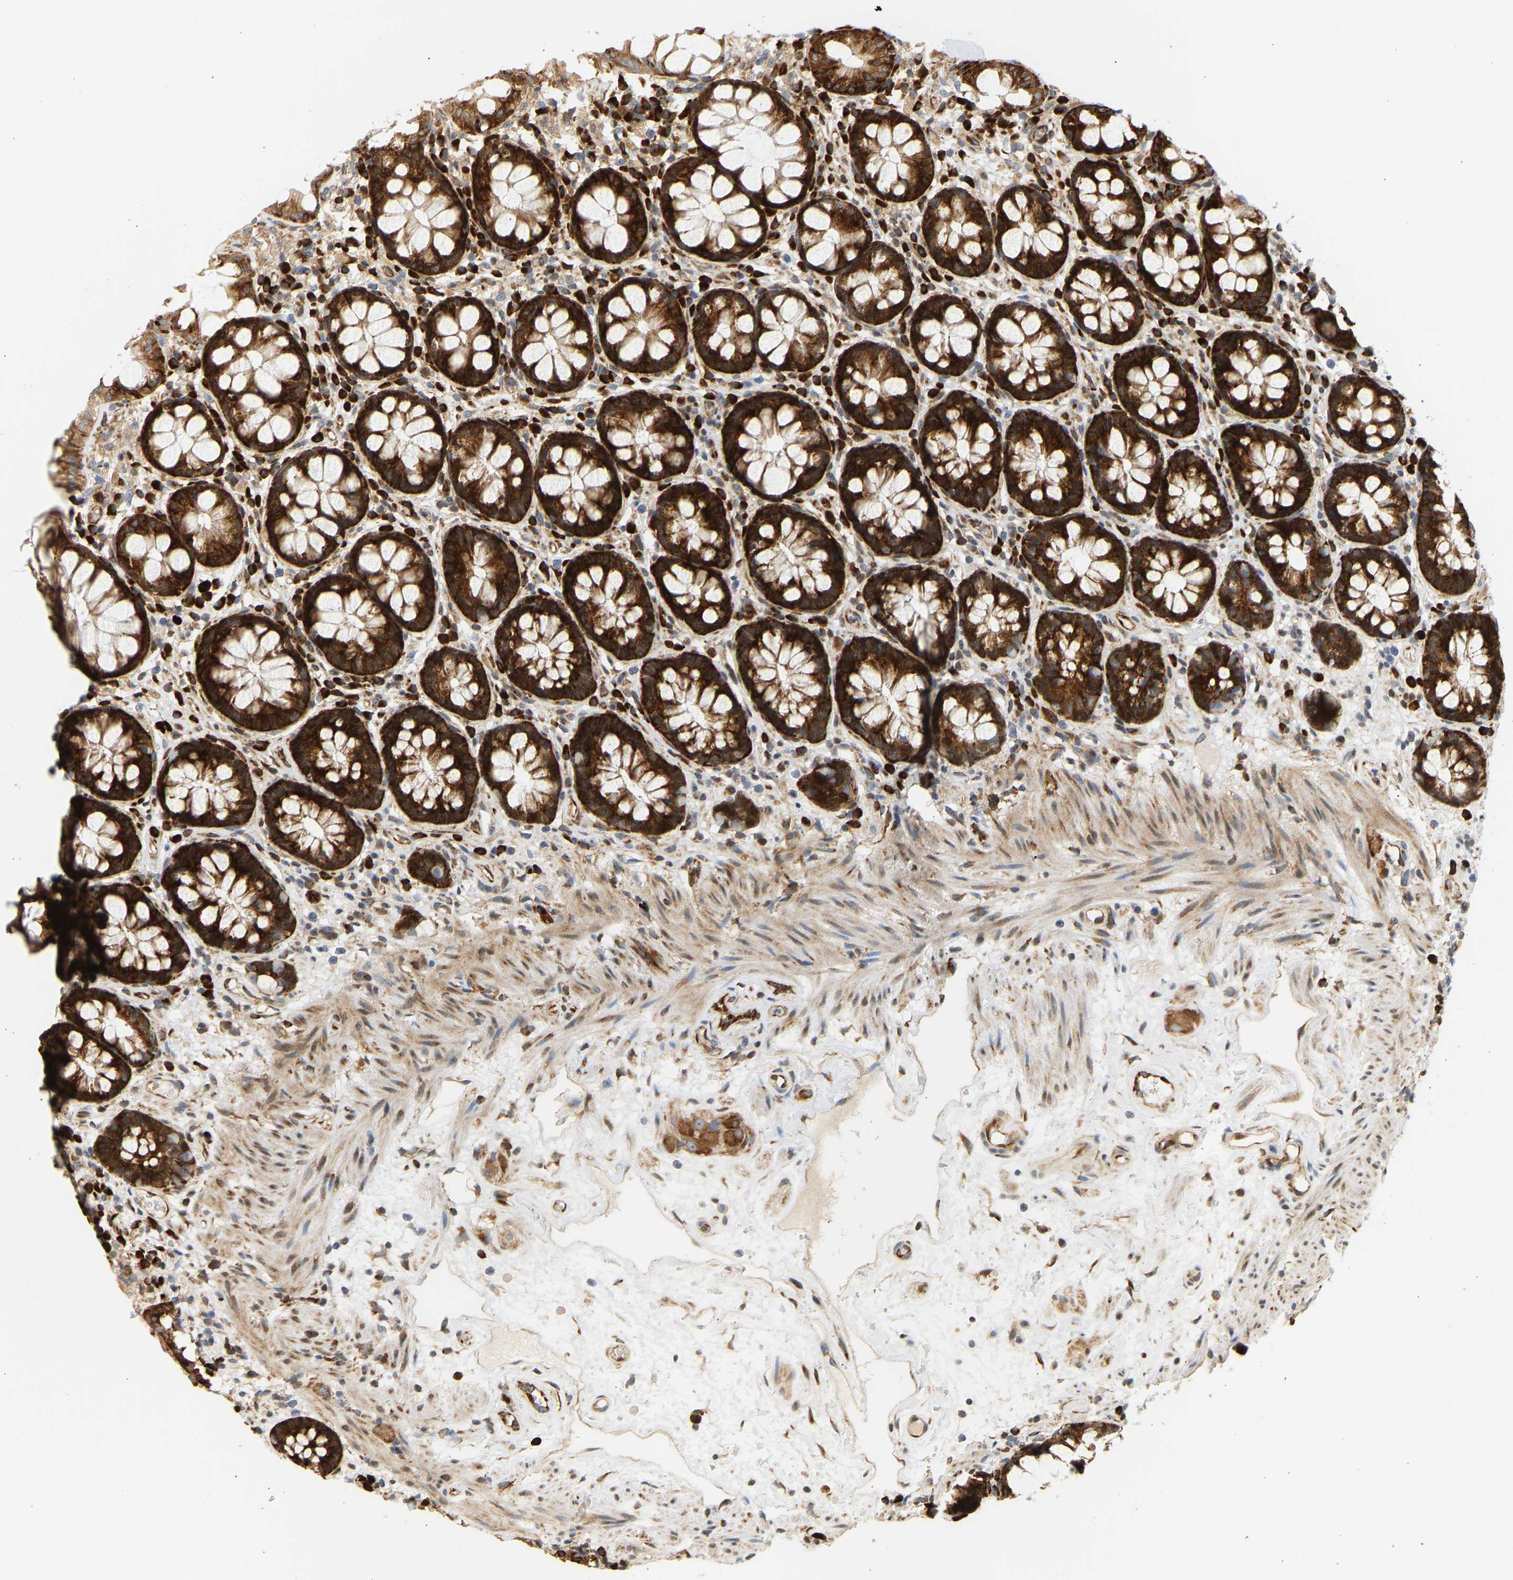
{"staining": {"intensity": "strong", "quantity": ">75%", "location": "cytoplasmic/membranous"}, "tissue": "rectum", "cell_type": "Glandular cells", "image_type": "normal", "snomed": [{"axis": "morphology", "description": "Normal tissue, NOS"}, {"axis": "topography", "description": "Rectum"}], "caption": "Brown immunohistochemical staining in normal rectum shows strong cytoplasmic/membranous positivity in approximately >75% of glandular cells.", "gene": "RPS14", "patient": {"sex": "male", "age": 64}}